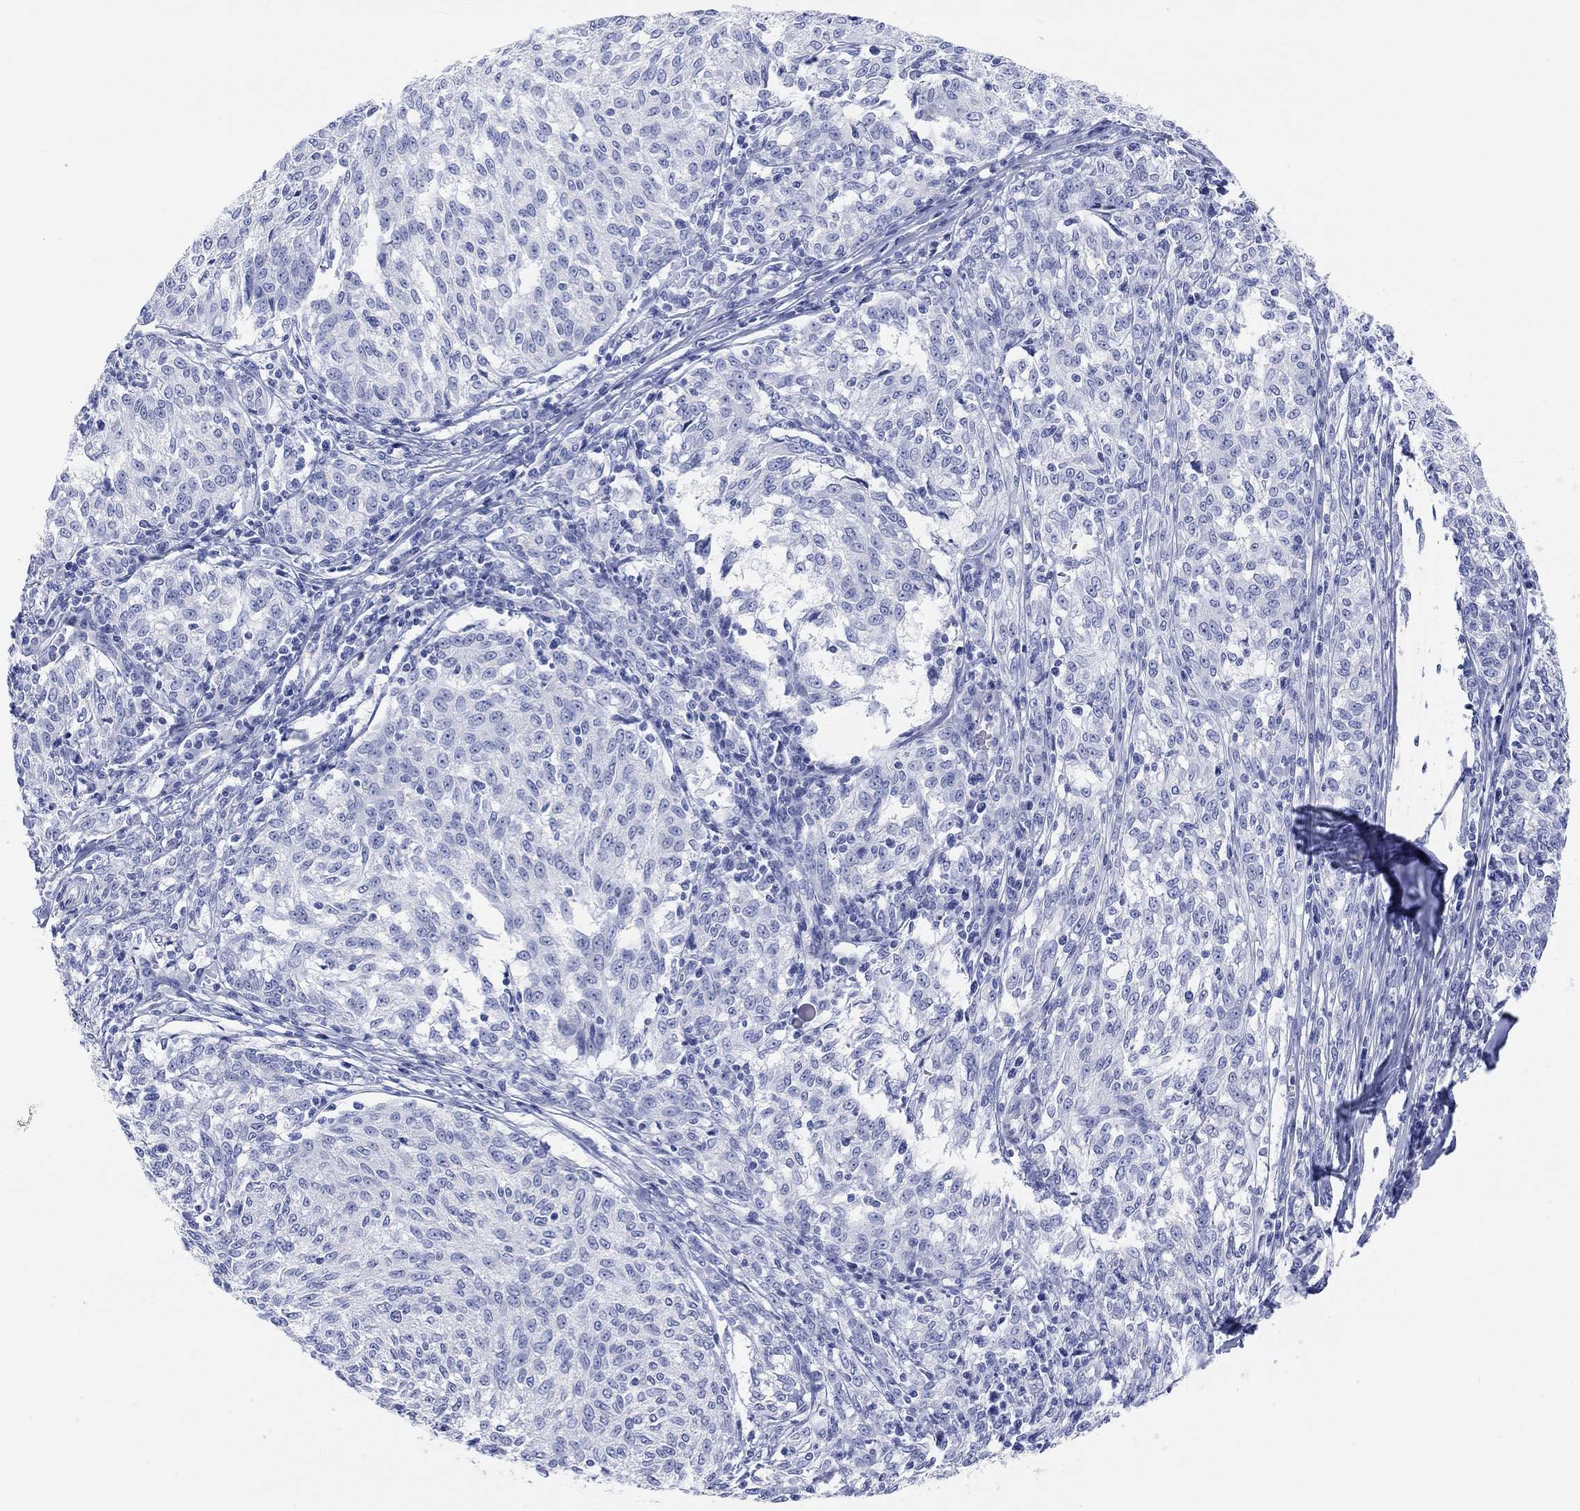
{"staining": {"intensity": "negative", "quantity": "none", "location": "none"}, "tissue": "melanoma", "cell_type": "Tumor cells", "image_type": "cancer", "snomed": [{"axis": "morphology", "description": "Malignant melanoma, NOS"}, {"axis": "topography", "description": "Skin"}], "caption": "This is an immunohistochemistry (IHC) histopathology image of human malignant melanoma. There is no staining in tumor cells.", "gene": "XIRP2", "patient": {"sex": "female", "age": 72}}